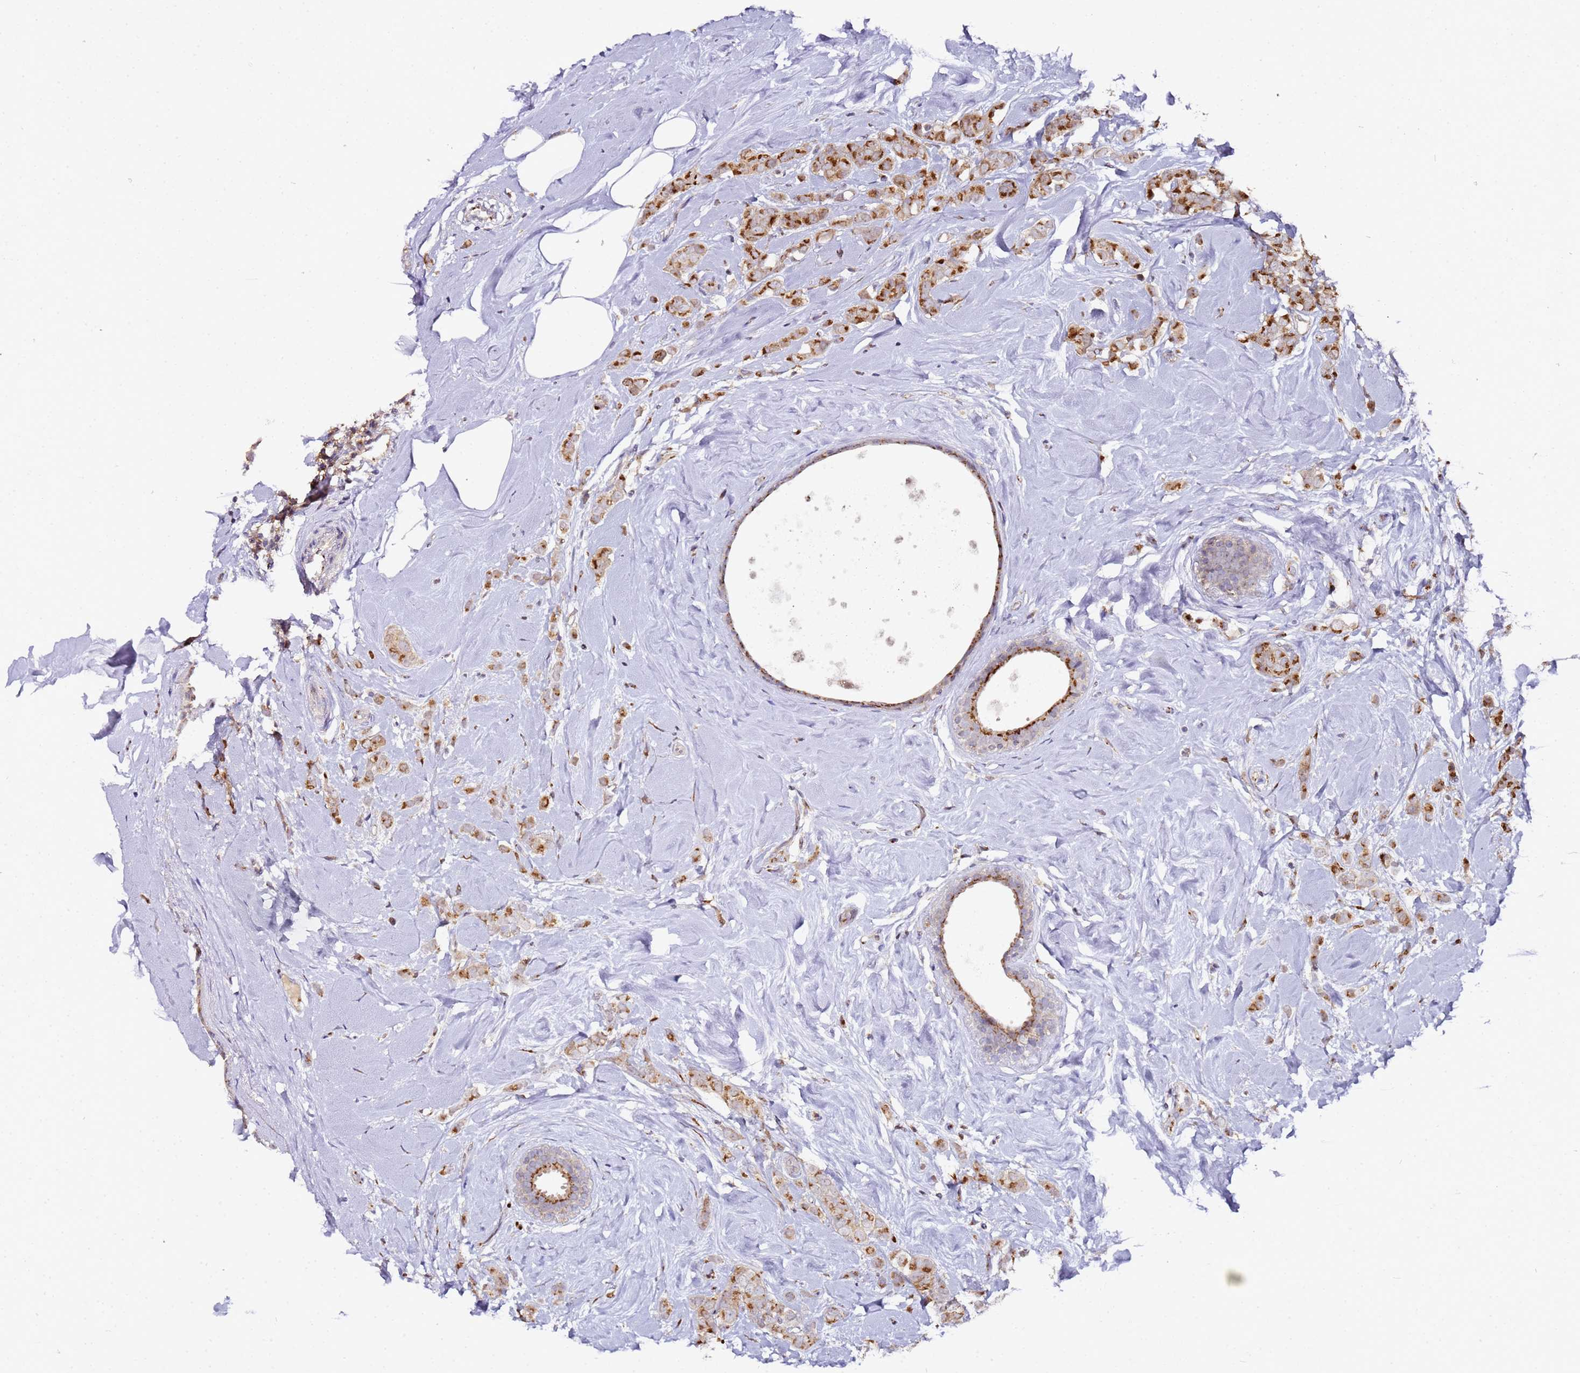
{"staining": {"intensity": "strong", "quantity": ">75%", "location": "cytoplasmic/membranous"}, "tissue": "breast cancer", "cell_type": "Tumor cells", "image_type": "cancer", "snomed": [{"axis": "morphology", "description": "Lobular carcinoma"}, {"axis": "topography", "description": "Breast"}], "caption": "Protein analysis of breast cancer (lobular carcinoma) tissue reveals strong cytoplasmic/membranous positivity in about >75% of tumor cells.", "gene": "MRPL49", "patient": {"sex": "female", "age": 47}}